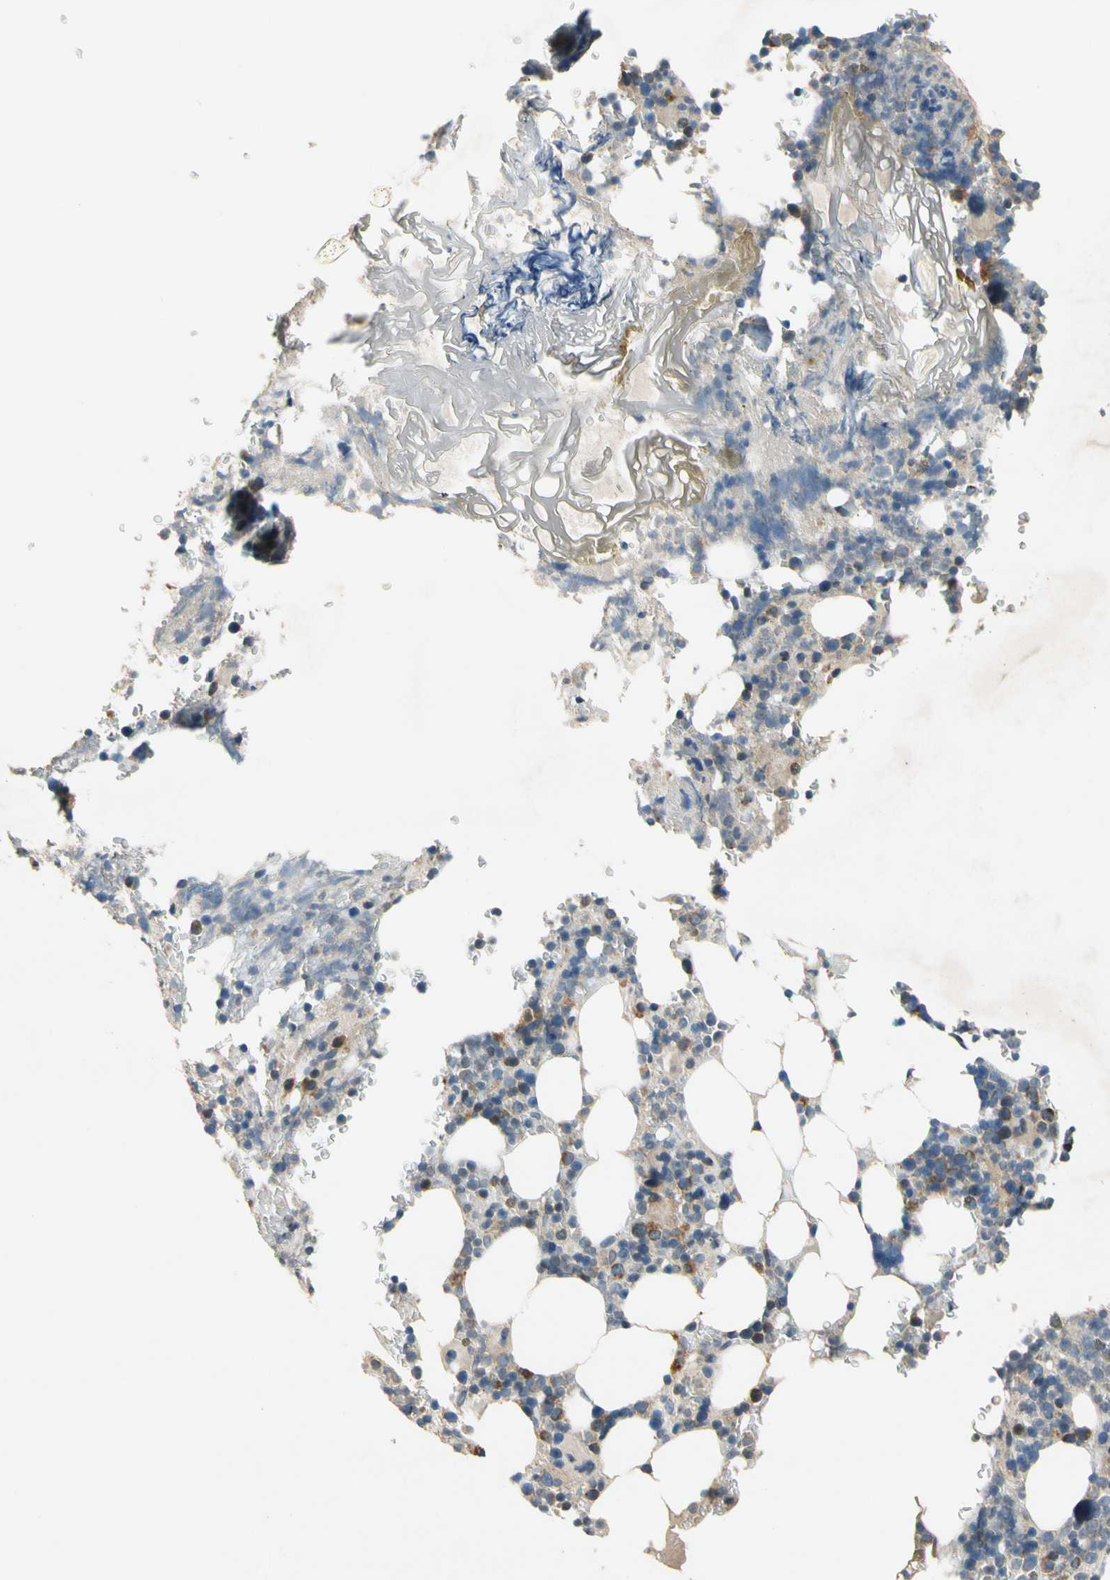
{"staining": {"intensity": "weak", "quantity": "<25%", "location": "cytoplasmic/membranous"}, "tissue": "bone marrow", "cell_type": "Hematopoietic cells", "image_type": "normal", "snomed": [{"axis": "morphology", "description": "Normal tissue, NOS"}, {"axis": "topography", "description": "Bone marrow"}], "caption": "Human bone marrow stained for a protein using immunohistochemistry displays no expression in hematopoietic cells.", "gene": "ALKBH3", "patient": {"sex": "female", "age": 73}}